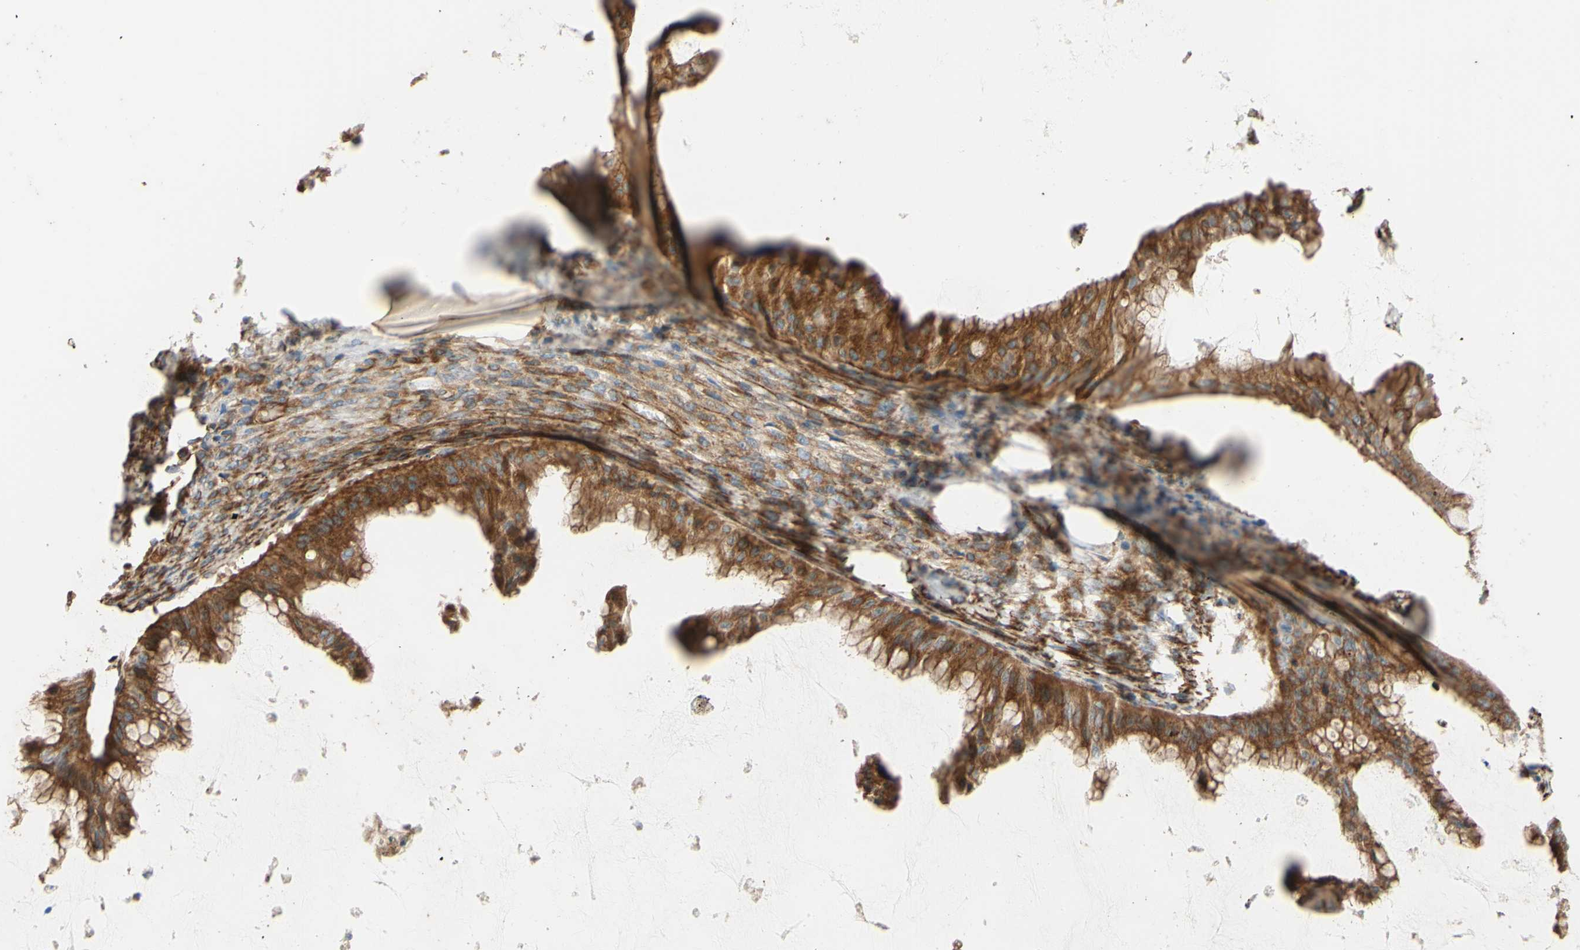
{"staining": {"intensity": "moderate", "quantity": ">75%", "location": "cytoplasmic/membranous"}, "tissue": "ovarian cancer", "cell_type": "Tumor cells", "image_type": "cancer", "snomed": [{"axis": "morphology", "description": "Cystadenocarcinoma, mucinous, NOS"}, {"axis": "topography", "description": "Ovary"}], "caption": "The immunohistochemical stain shows moderate cytoplasmic/membranous staining in tumor cells of mucinous cystadenocarcinoma (ovarian) tissue.", "gene": "C1orf43", "patient": {"sex": "female", "age": 61}}